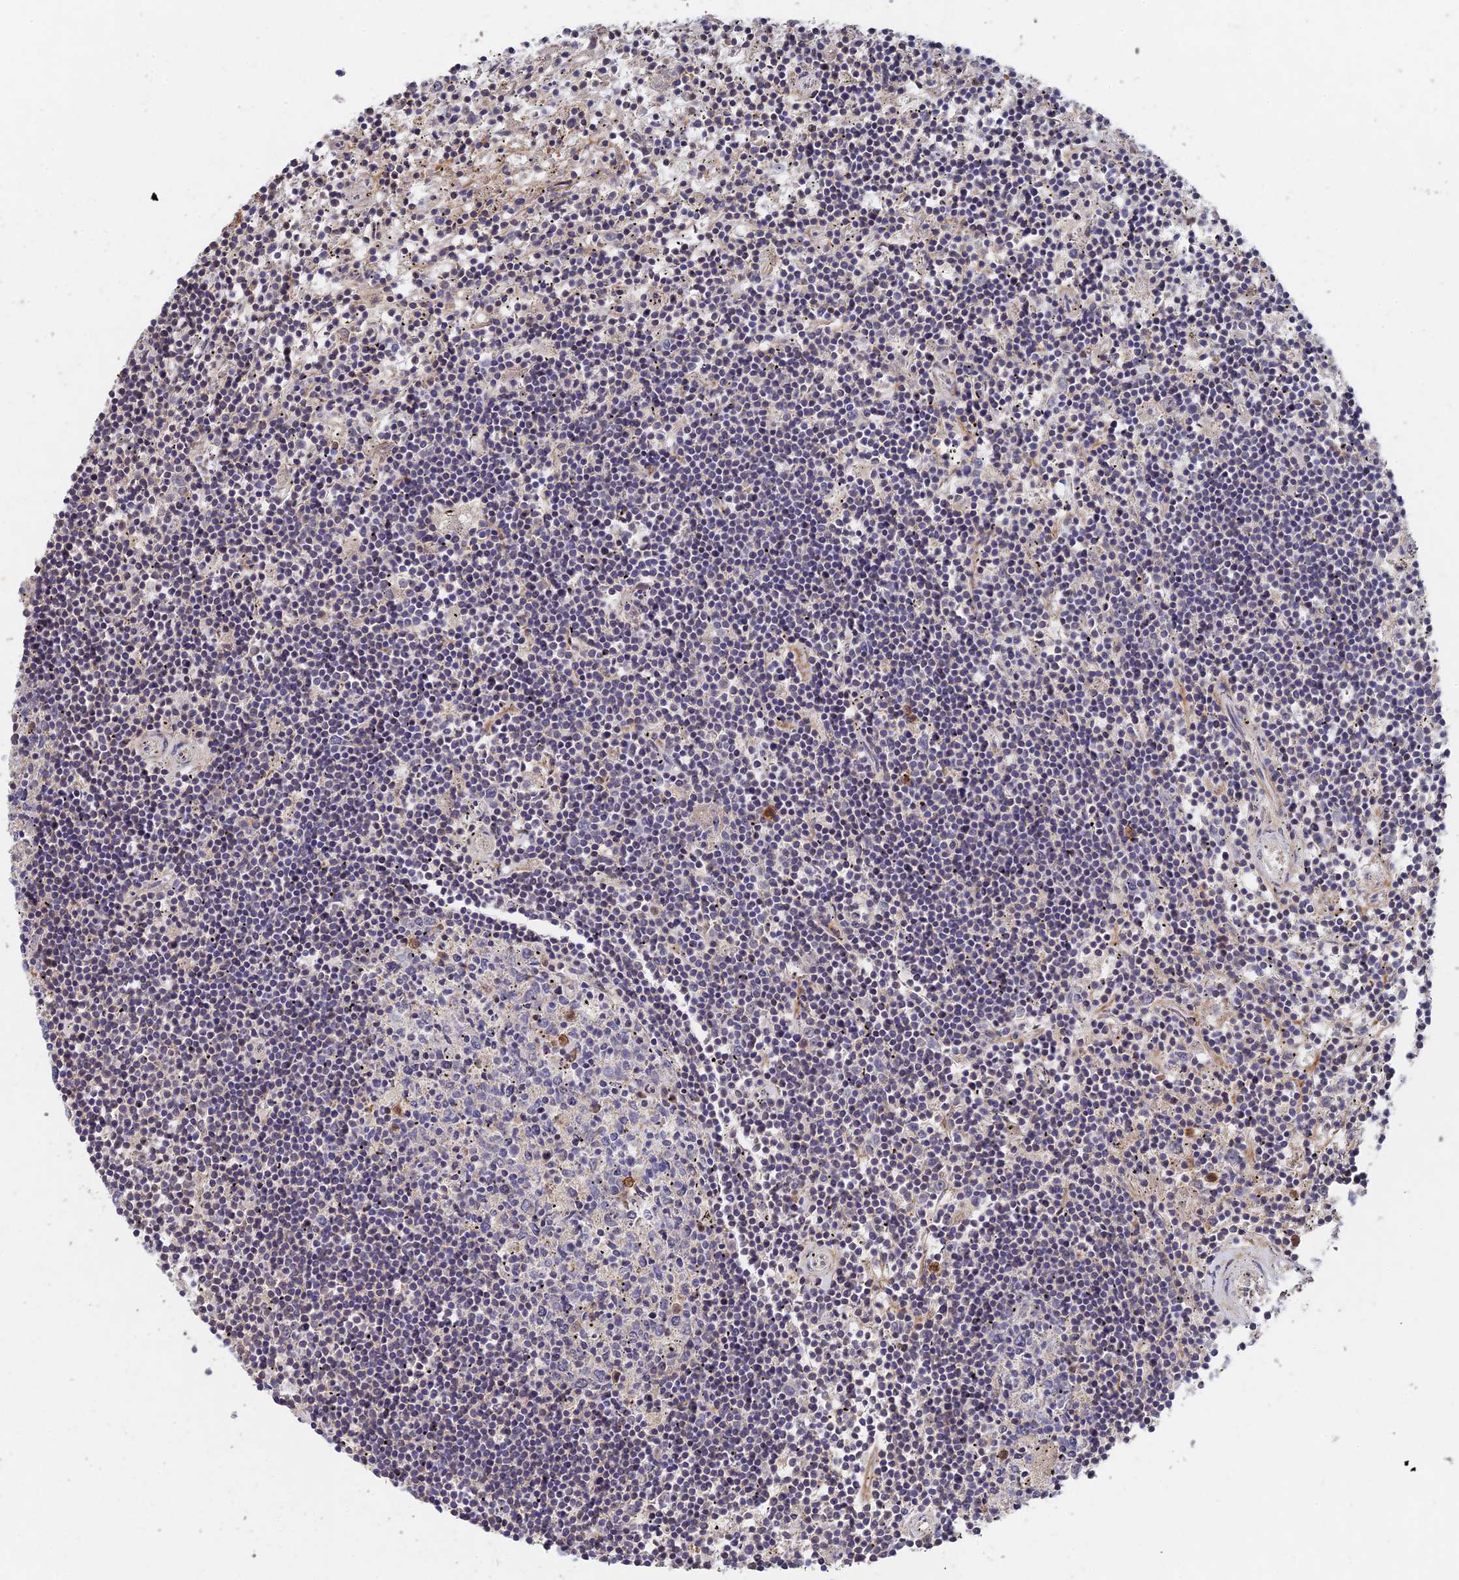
{"staining": {"intensity": "negative", "quantity": "none", "location": "none"}, "tissue": "lymphoma", "cell_type": "Tumor cells", "image_type": "cancer", "snomed": [{"axis": "morphology", "description": "Malignant lymphoma, non-Hodgkin's type, Low grade"}, {"axis": "topography", "description": "Spleen"}], "caption": "Image shows no significant protein positivity in tumor cells of low-grade malignant lymphoma, non-Hodgkin's type.", "gene": "SLC38A11", "patient": {"sex": "male", "age": 76}}